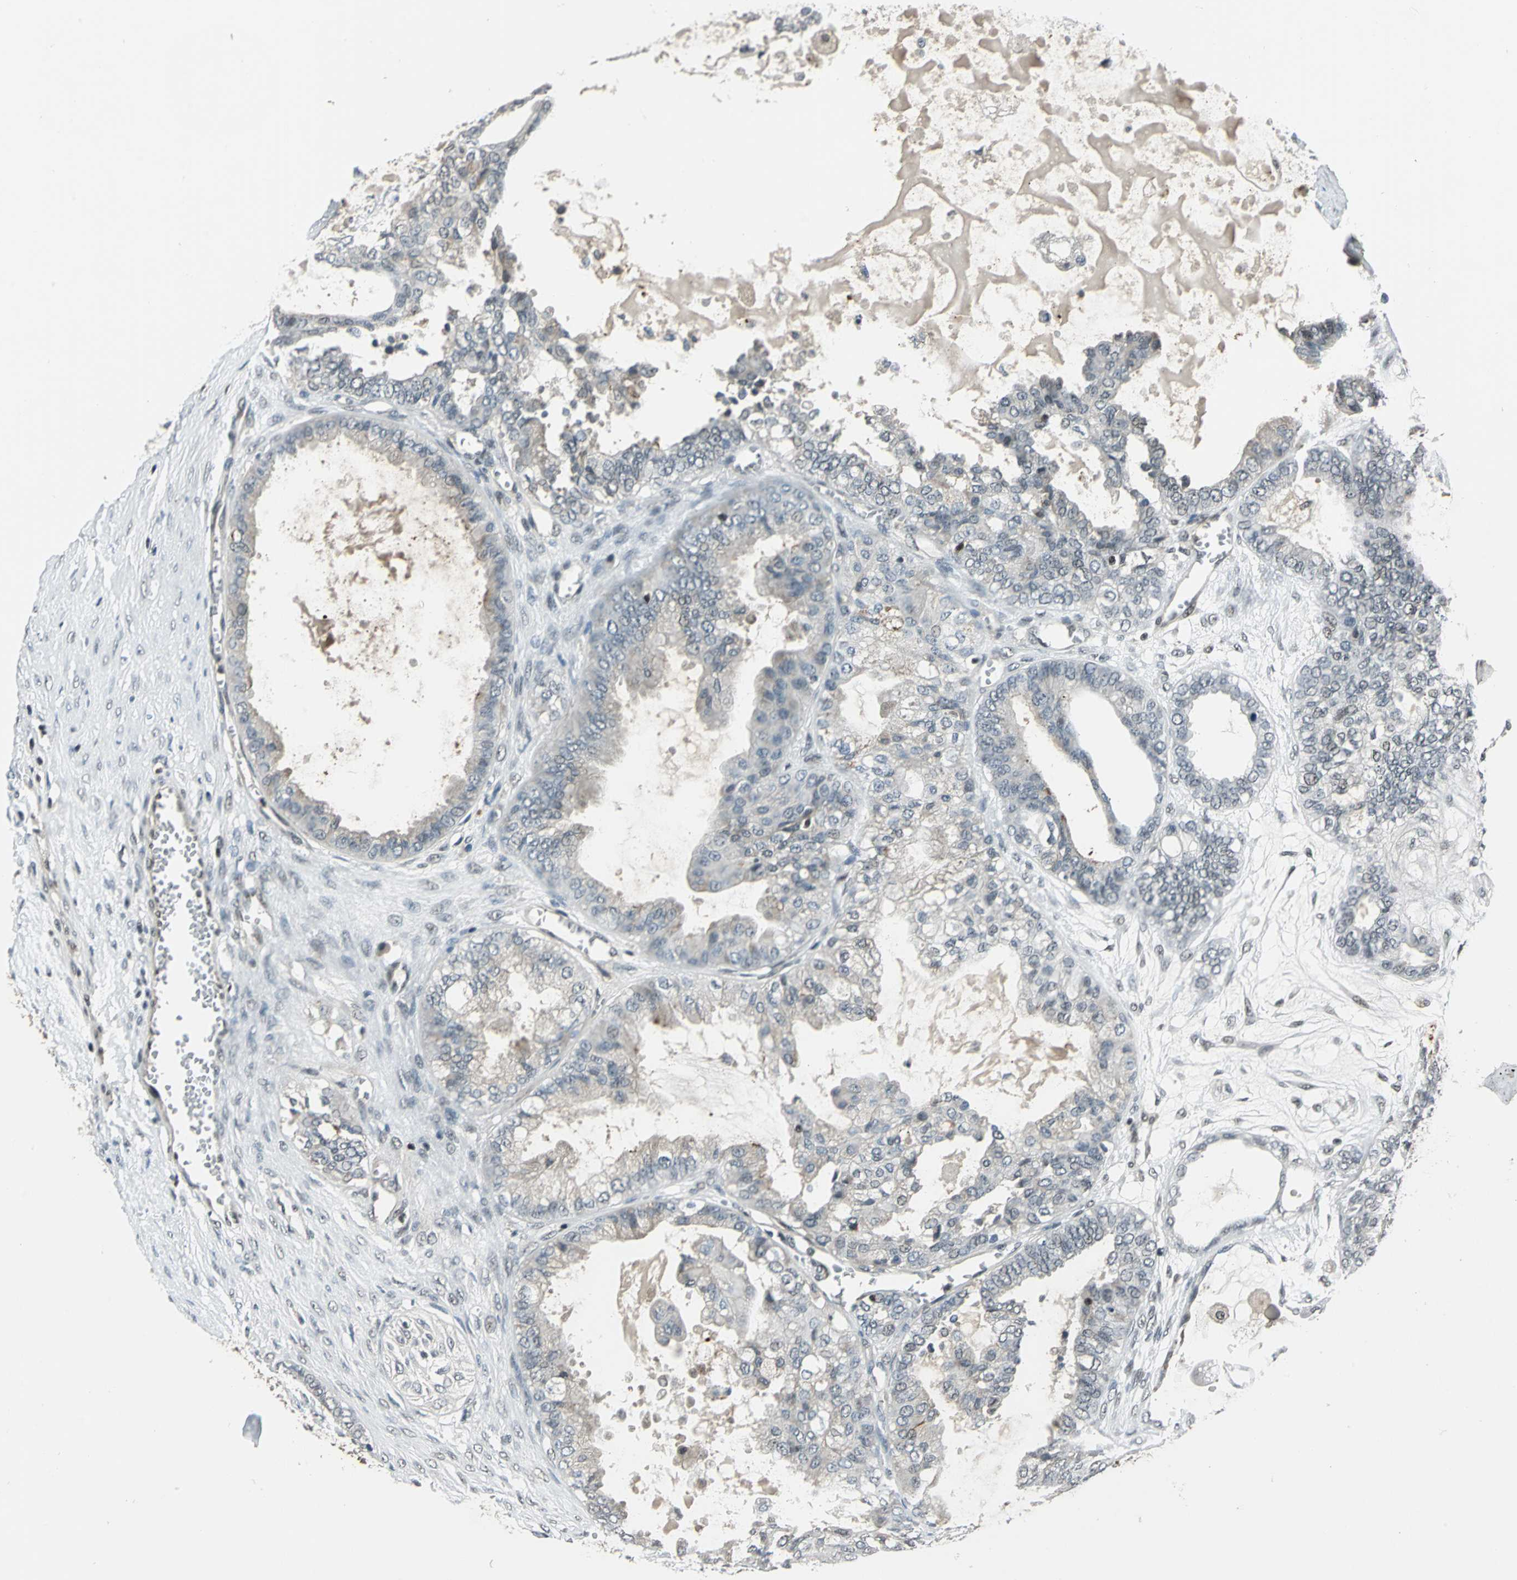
{"staining": {"intensity": "negative", "quantity": "none", "location": "none"}, "tissue": "ovarian cancer", "cell_type": "Tumor cells", "image_type": "cancer", "snomed": [{"axis": "morphology", "description": "Carcinoma, NOS"}, {"axis": "morphology", "description": "Carcinoma, endometroid"}, {"axis": "topography", "description": "Ovary"}], "caption": "A high-resolution image shows immunohistochemistry staining of ovarian cancer (carcinoma), which displays no significant positivity in tumor cells.", "gene": "NR2C2", "patient": {"sex": "female", "age": 50}}